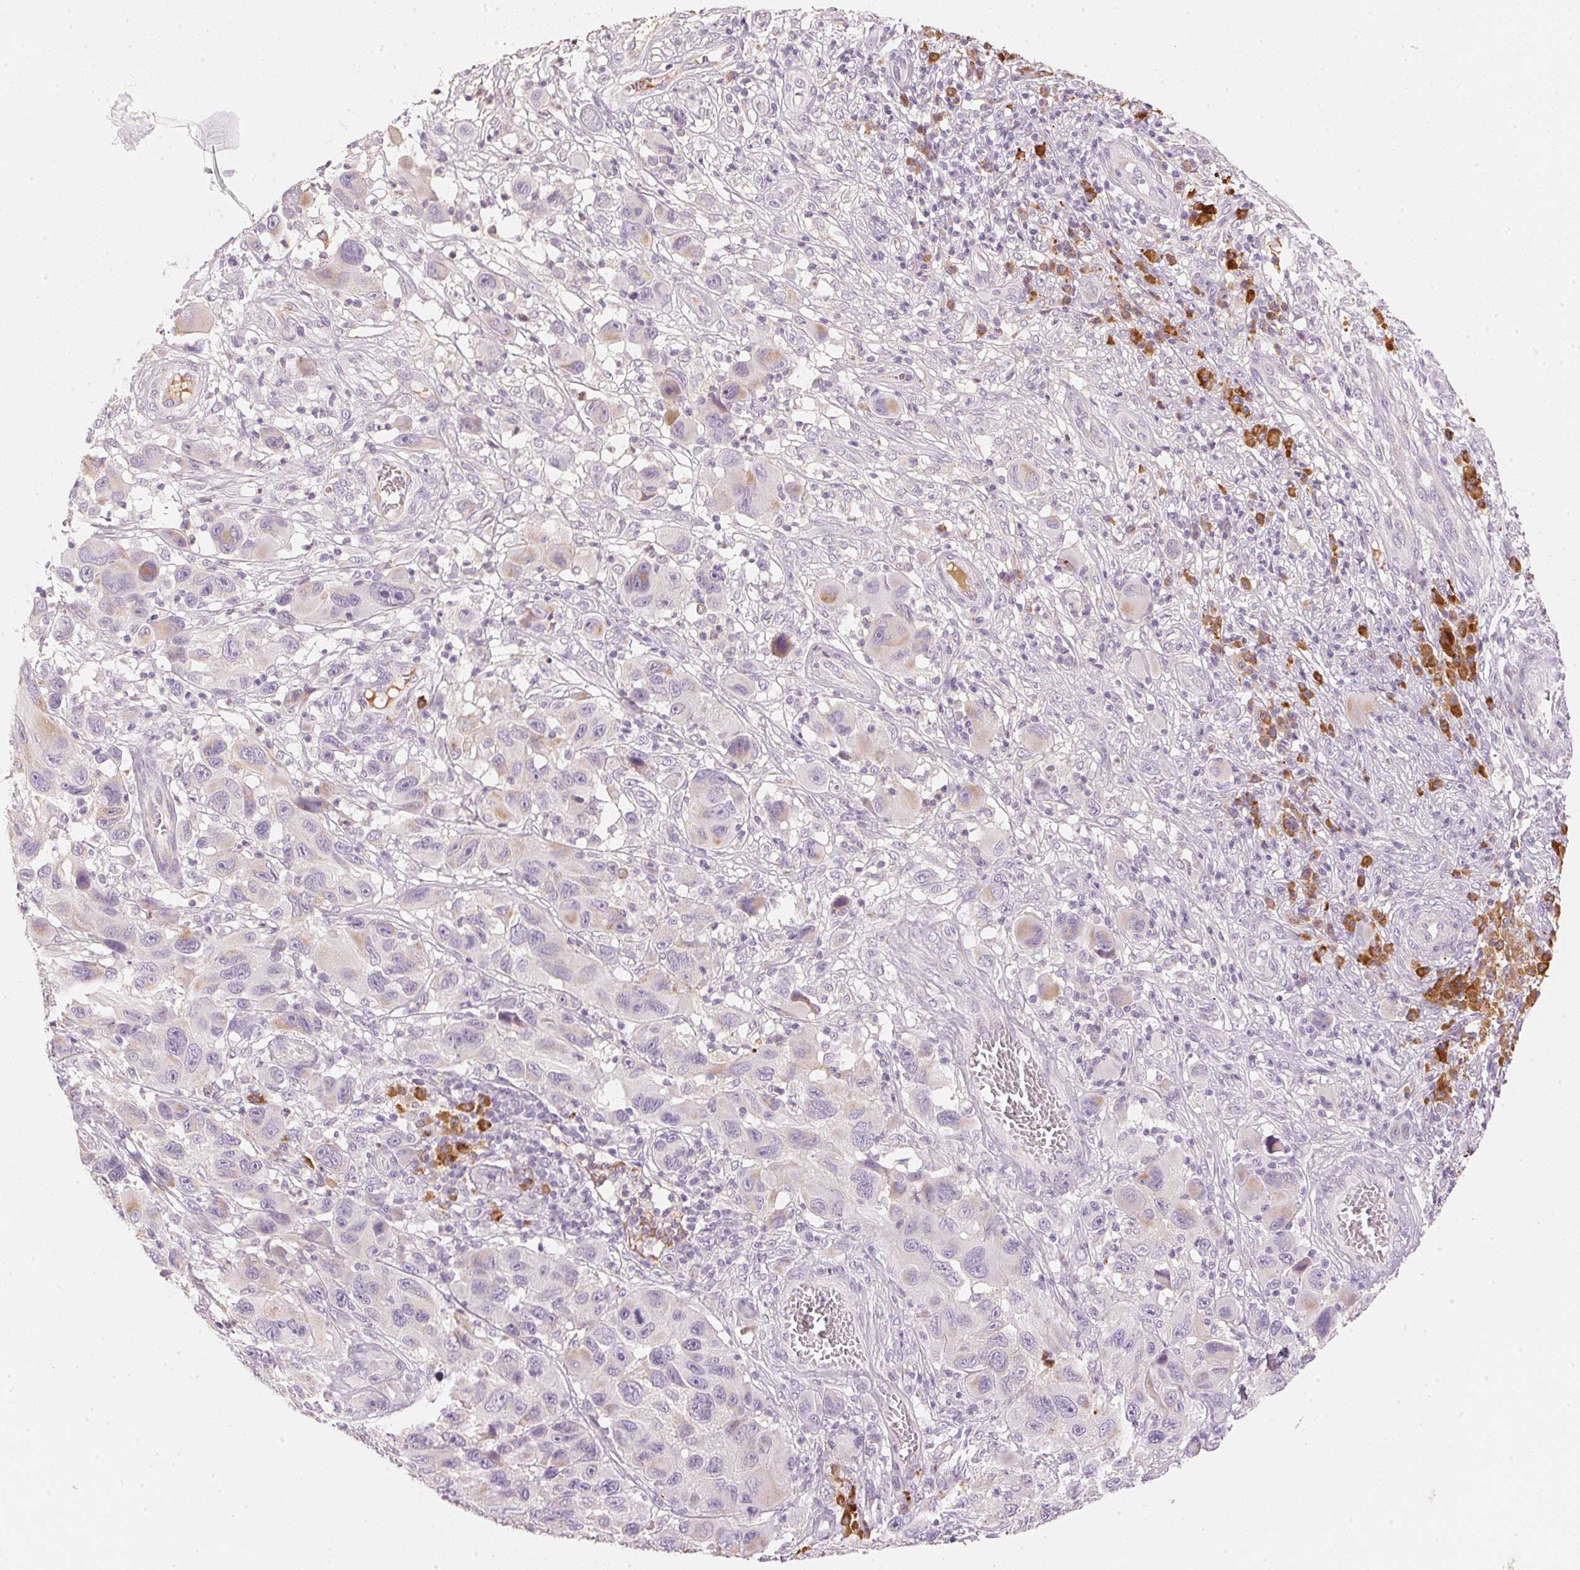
{"staining": {"intensity": "negative", "quantity": "none", "location": "none"}, "tissue": "melanoma", "cell_type": "Tumor cells", "image_type": "cancer", "snomed": [{"axis": "morphology", "description": "Malignant melanoma, NOS"}, {"axis": "topography", "description": "Skin"}], "caption": "IHC histopathology image of neoplastic tissue: malignant melanoma stained with DAB demonstrates no significant protein positivity in tumor cells.", "gene": "RMDN2", "patient": {"sex": "male", "age": 53}}